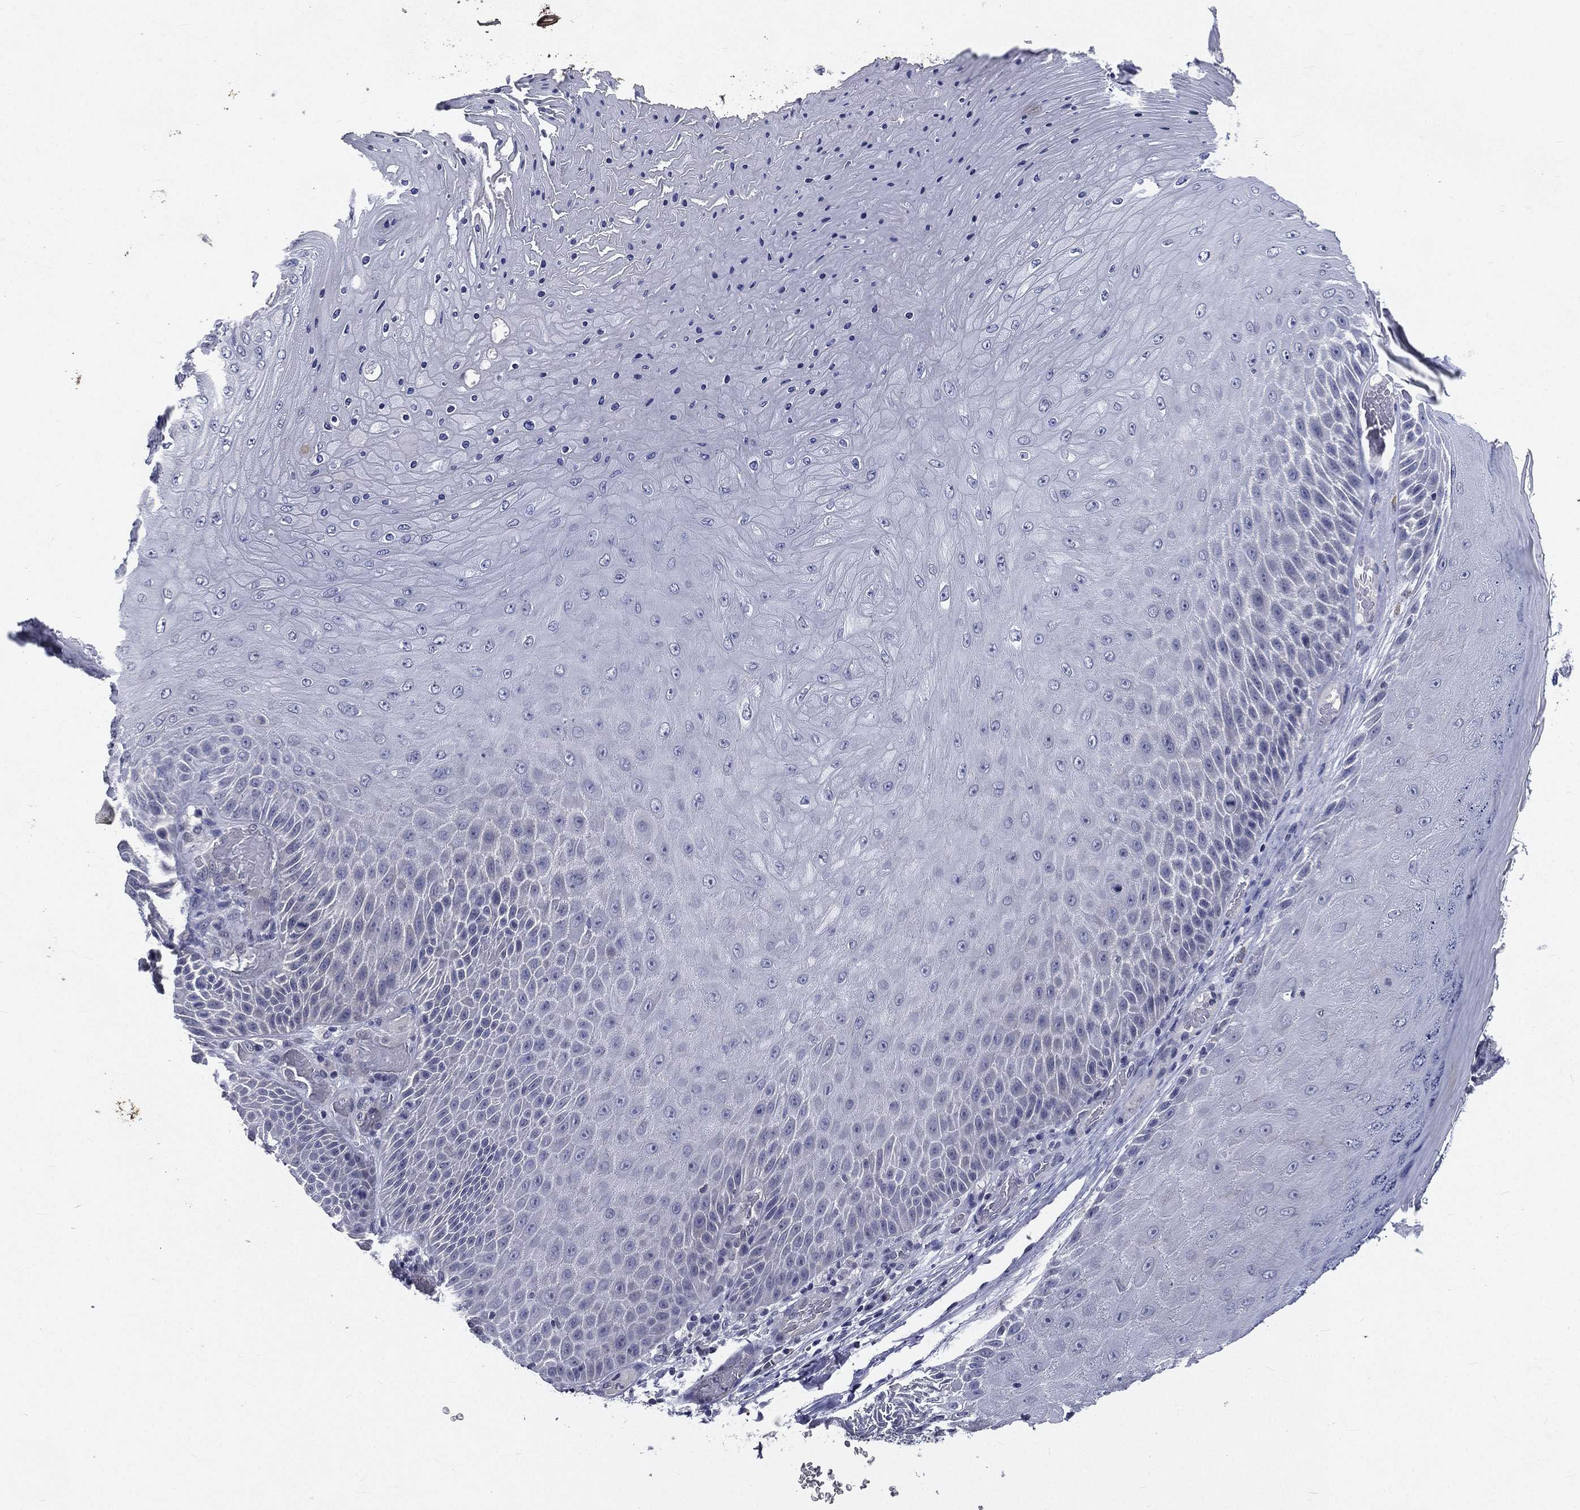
{"staining": {"intensity": "negative", "quantity": "none", "location": "none"}, "tissue": "skin cancer", "cell_type": "Tumor cells", "image_type": "cancer", "snomed": [{"axis": "morphology", "description": "Squamous cell carcinoma, NOS"}, {"axis": "topography", "description": "Skin"}], "caption": "Skin squamous cell carcinoma was stained to show a protein in brown. There is no significant positivity in tumor cells.", "gene": "IFT27", "patient": {"sex": "male", "age": 62}}